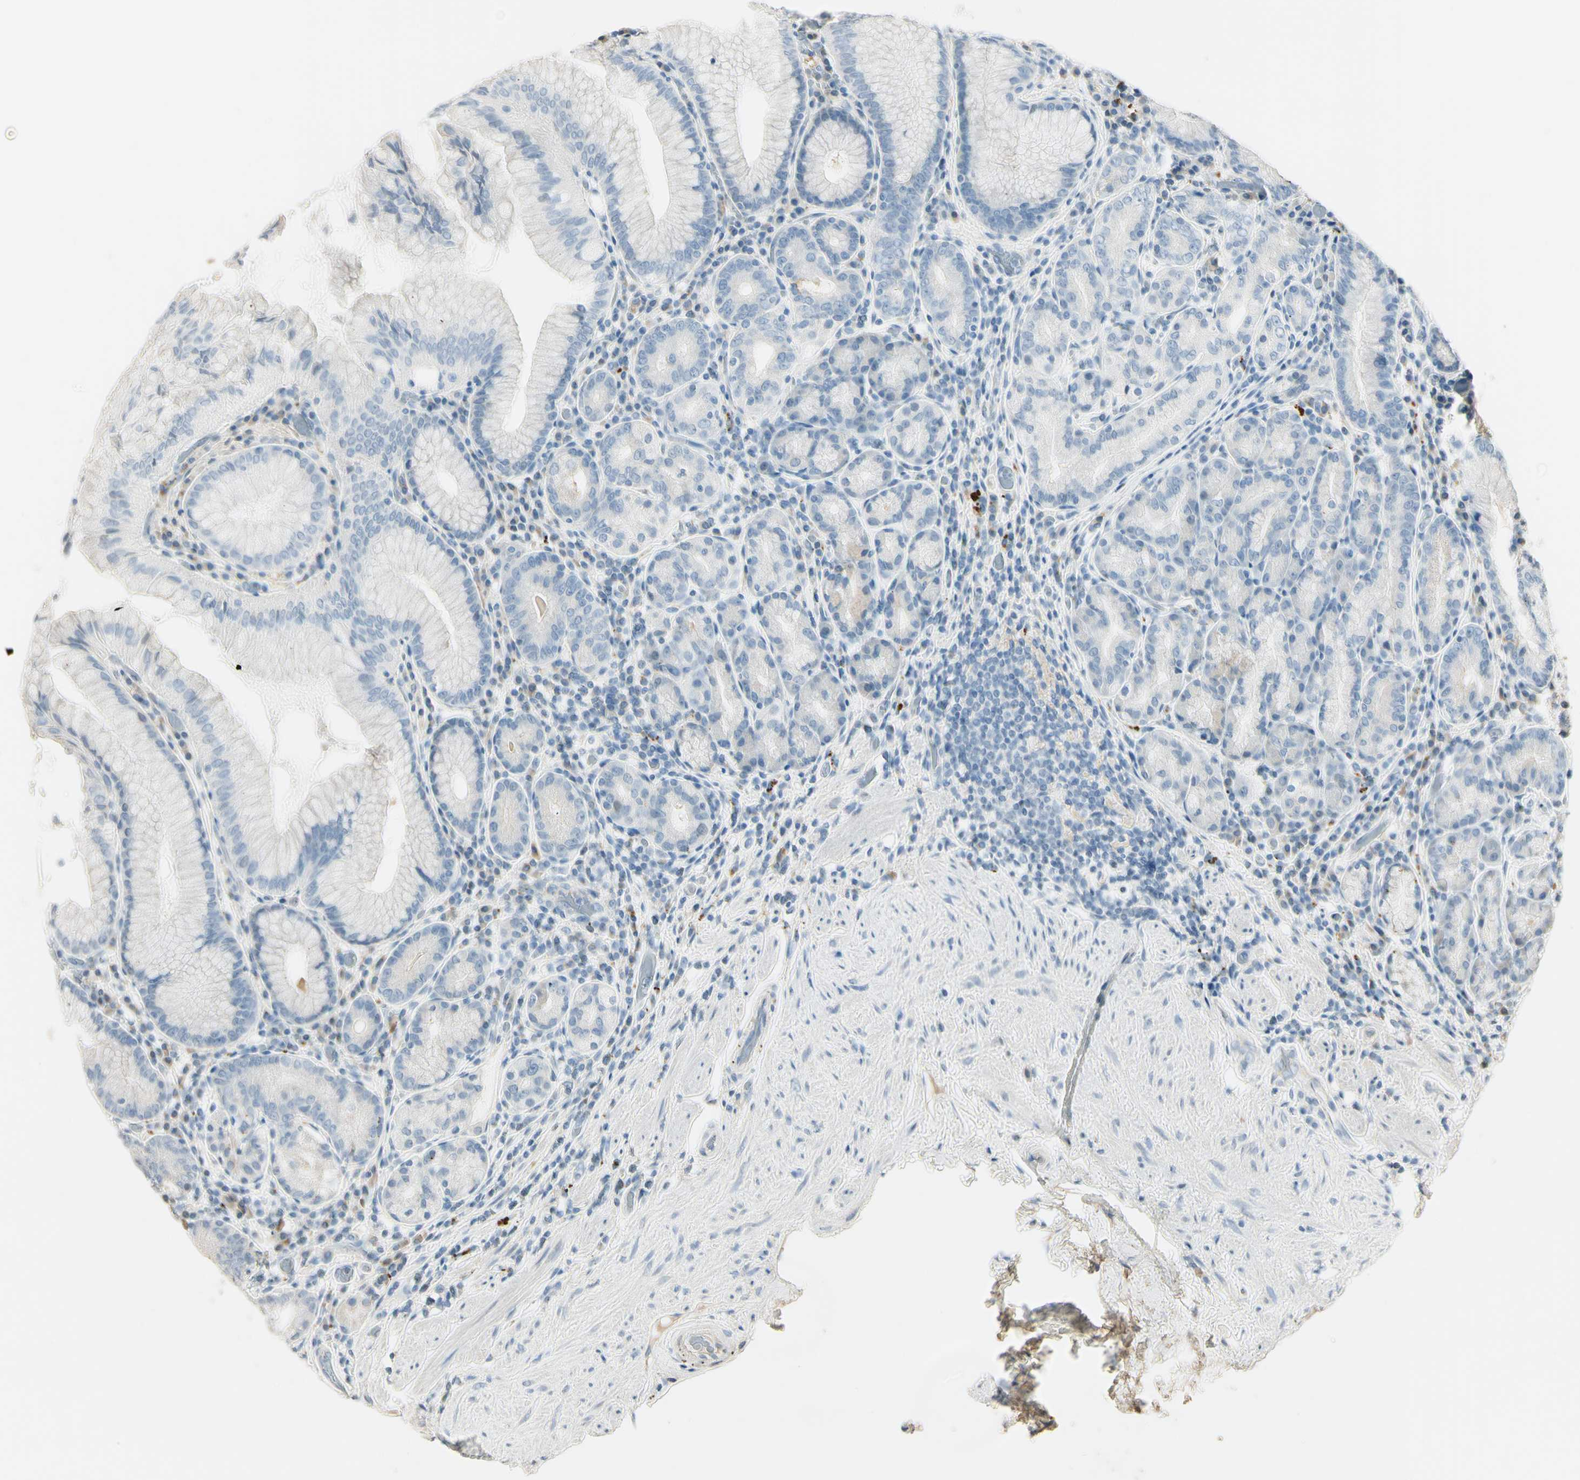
{"staining": {"intensity": "weak", "quantity": ">75%", "location": "cytoplasmic/membranous"}, "tissue": "stomach", "cell_type": "Glandular cells", "image_type": "normal", "snomed": [{"axis": "morphology", "description": "Normal tissue, NOS"}, {"axis": "topography", "description": "Stomach, lower"}], "caption": "Stomach stained with immunohistochemistry shows weak cytoplasmic/membranous expression in about >75% of glandular cells.", "gene": "ANGPTL1", "patient": {"sex": "female", "age": 76}}